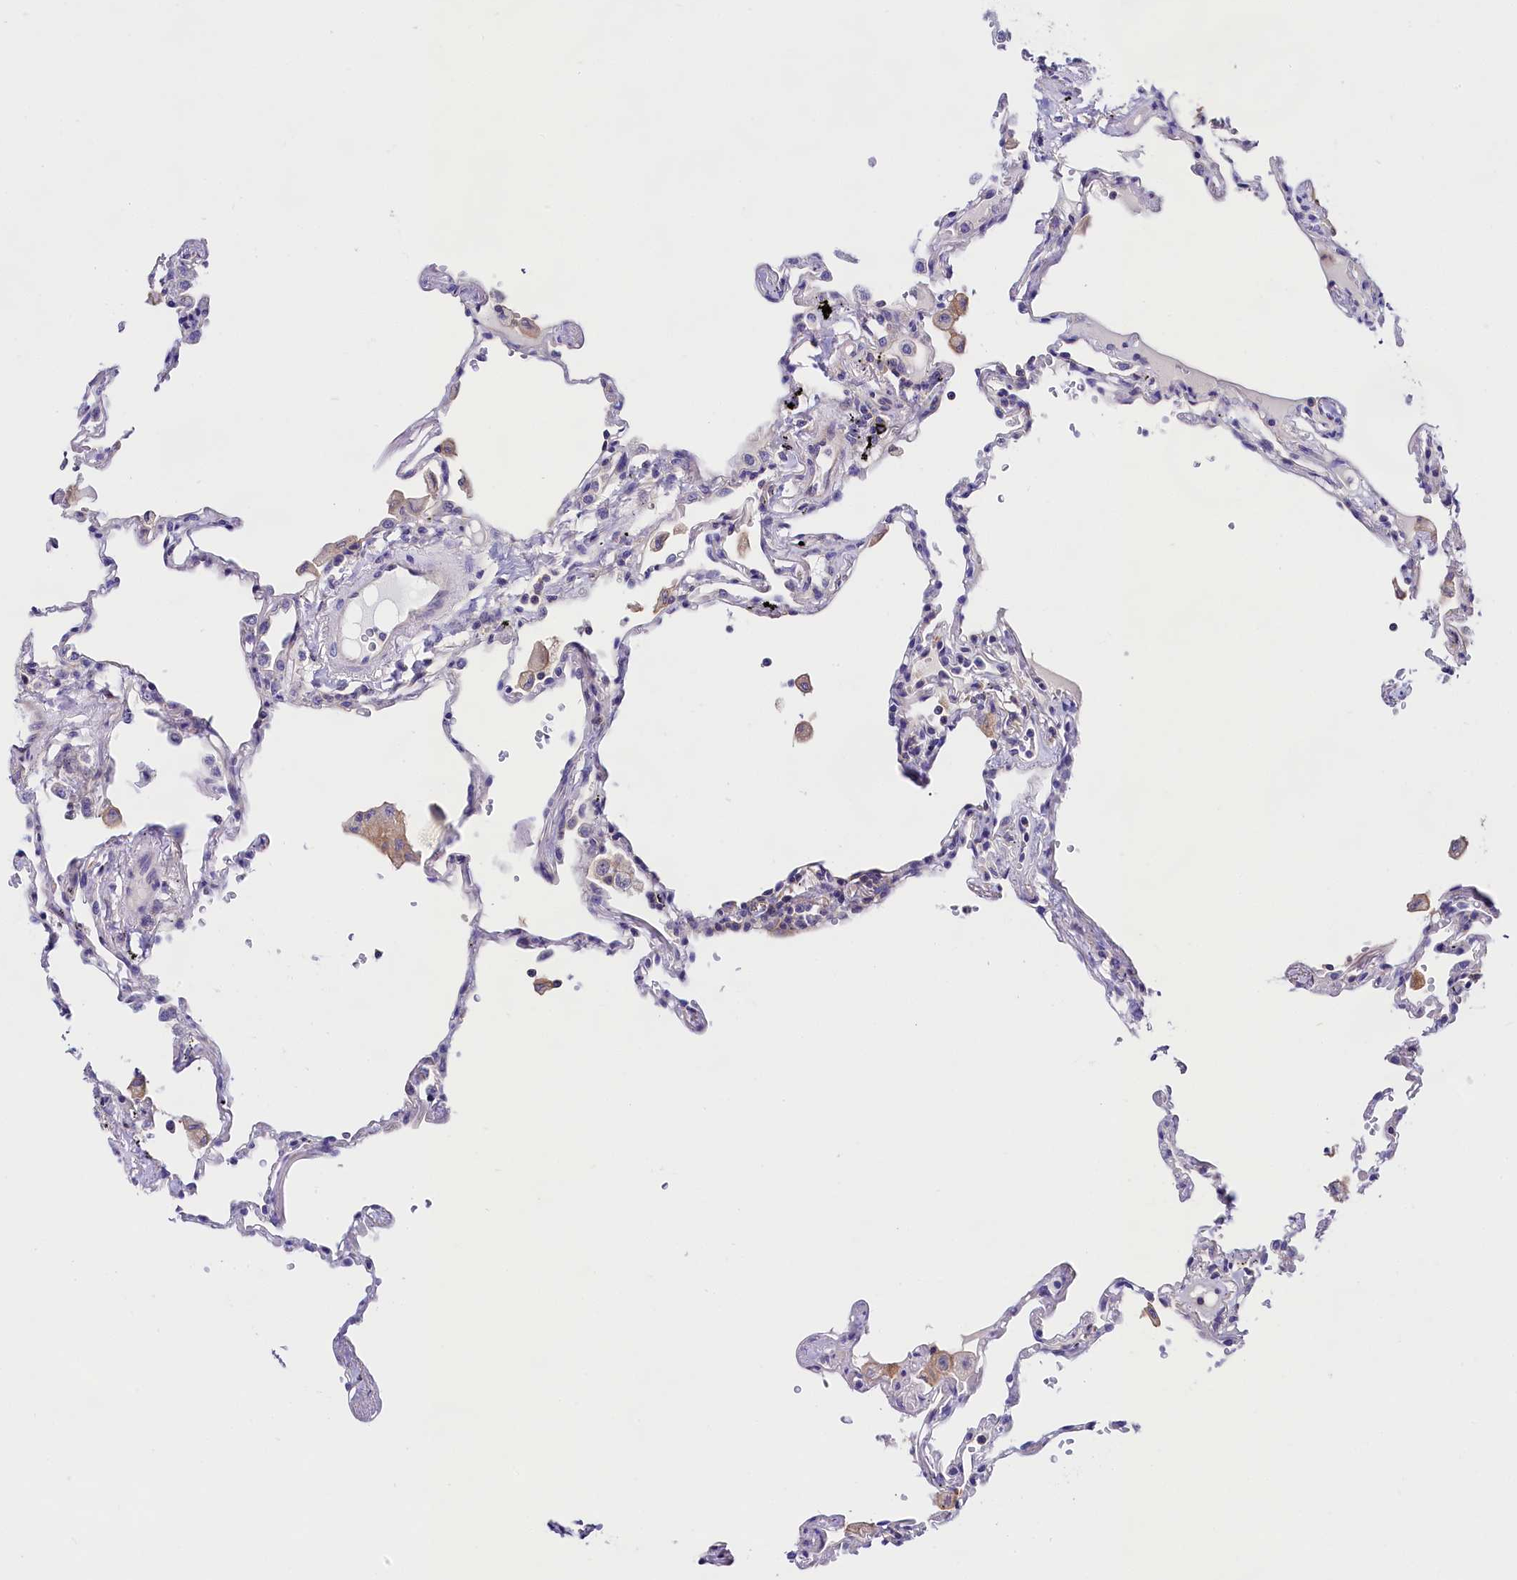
{"staining": {"intensity": "negative", "quantity": "none", "location": "none"}, "tissue": "lung", "cell_type": "Alveolar cells", "image_type": "normal", "snomed": [{"axis": "morphology", "description": "Normal tissue, NOS"}, {"axis": "topography", "description": "Lung"}], "caption": "Protein analysis of unremarkable lung exhibits no significant positivity in alveolar cells.", "gene": "OAS3", "patient": {"sex": "female", "age": 67}}